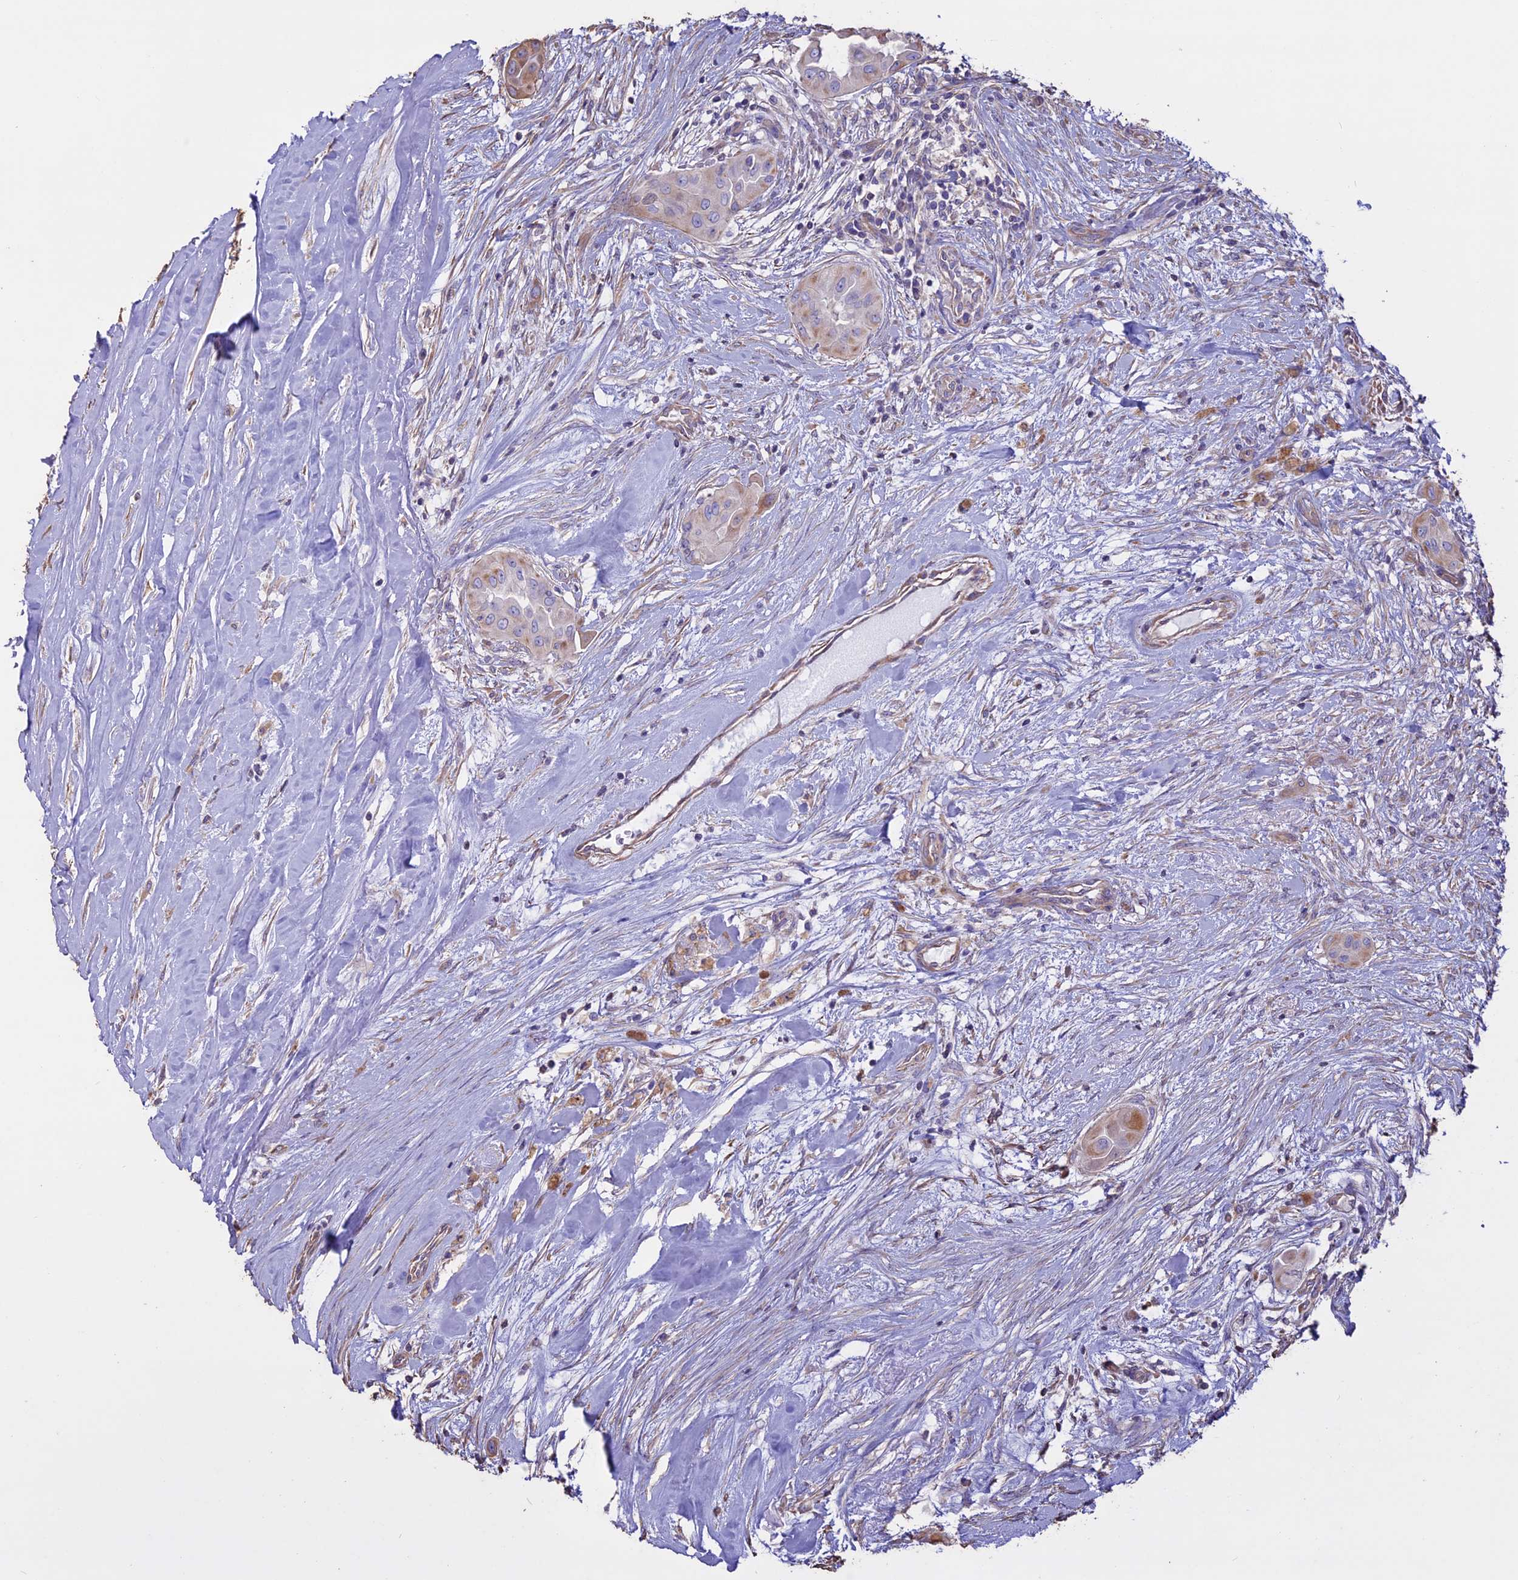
{"staining": {"intensity": "moderate", "quantity": "<25%", "location": "cytoplasmic/membranous"}, "tissue": "thyroid cancer", "cell_type": "Tumor cells", "image_type": "cancer", "snomed": [{"axis": "morphology", "description": "Papillary adenocarcinoma, NOS"}, {"axis": "topography", "description": "Thyroid gland"}], "caption": "Tumor cells display low levels of moderate cytoplasmic/membranous staining in about <25% of cells in human thyroid papillary adenocarcinoma.", "gene": "CCDC148", "patient": {"sex": "female", "age": 59}}